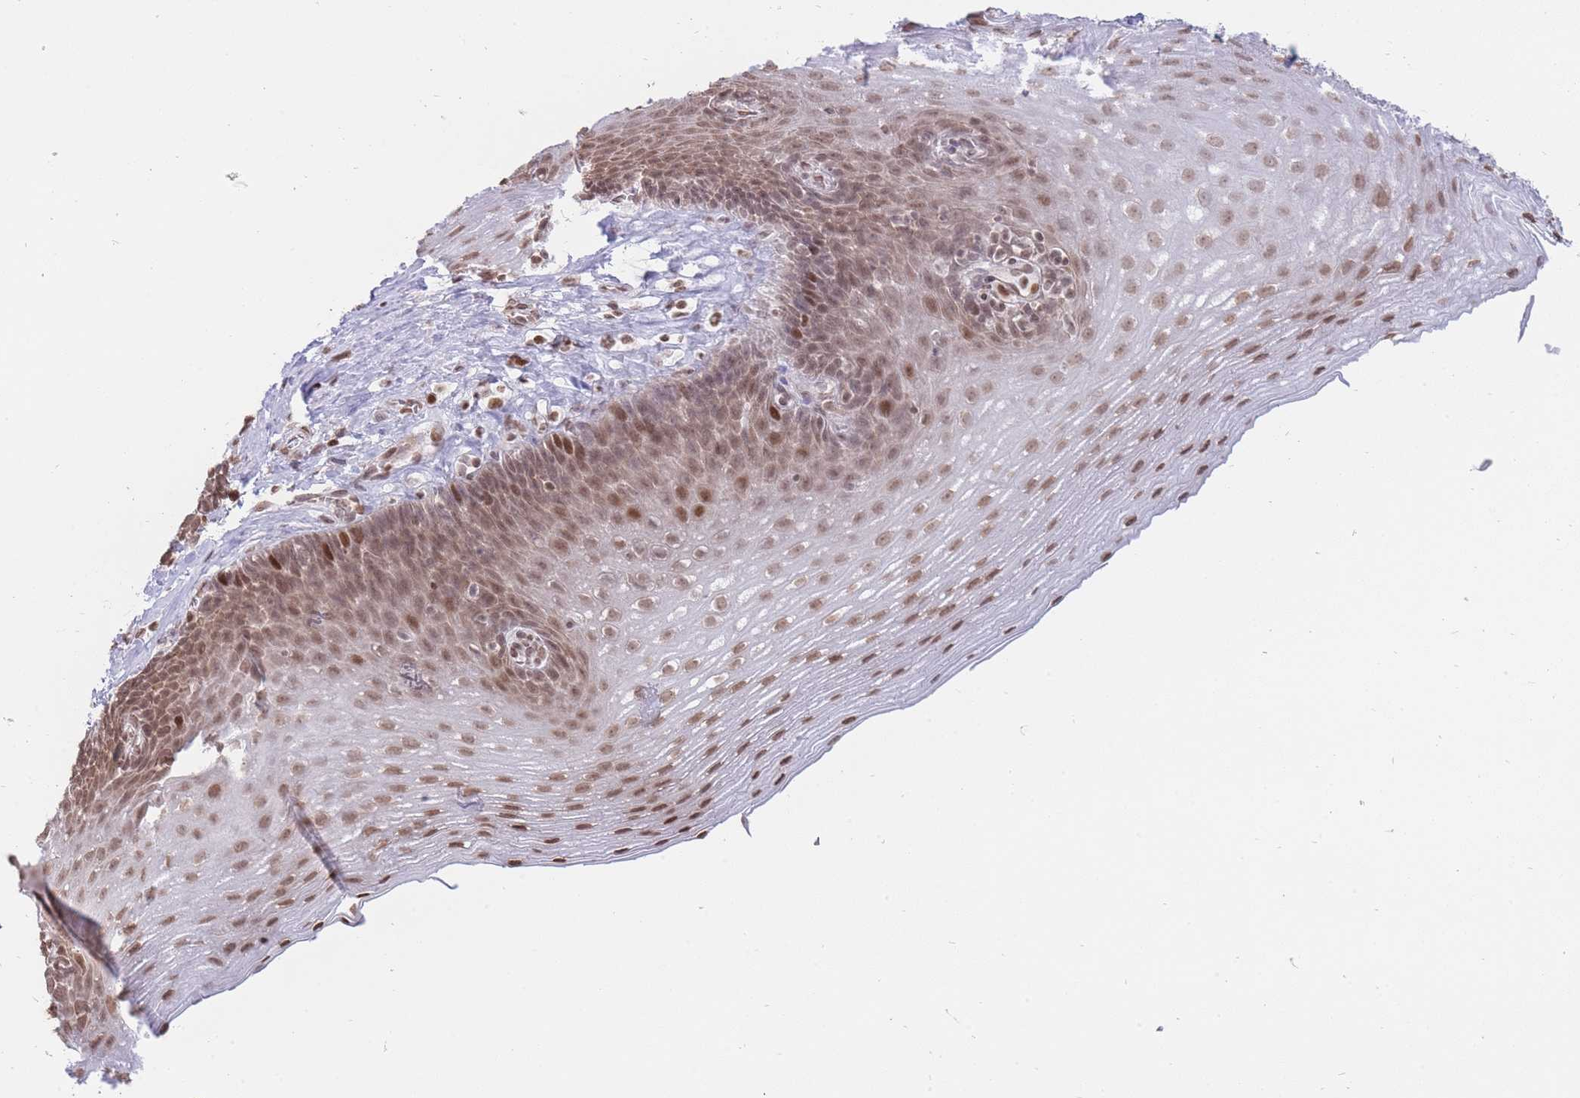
{"staining": {"intensity": "moderate", "quantity": ">75%", "location": "nuclear"}, "tissue": "esophagus", "cell_type": "Squamous epithelial cells", "image_type": "normal", "snomed": [{"axis": "morphology", "description": "Normal tissue, NOS"}, {"axis": "topography", "description": "Esophagus"}], "caption": "A medium amount of moderate nuclear staining is seen in about >75% of squamous epithelial cells in normal esophagus.", "gene": "SHISAL1", "patient": {"sex": "female", "age": 66}}